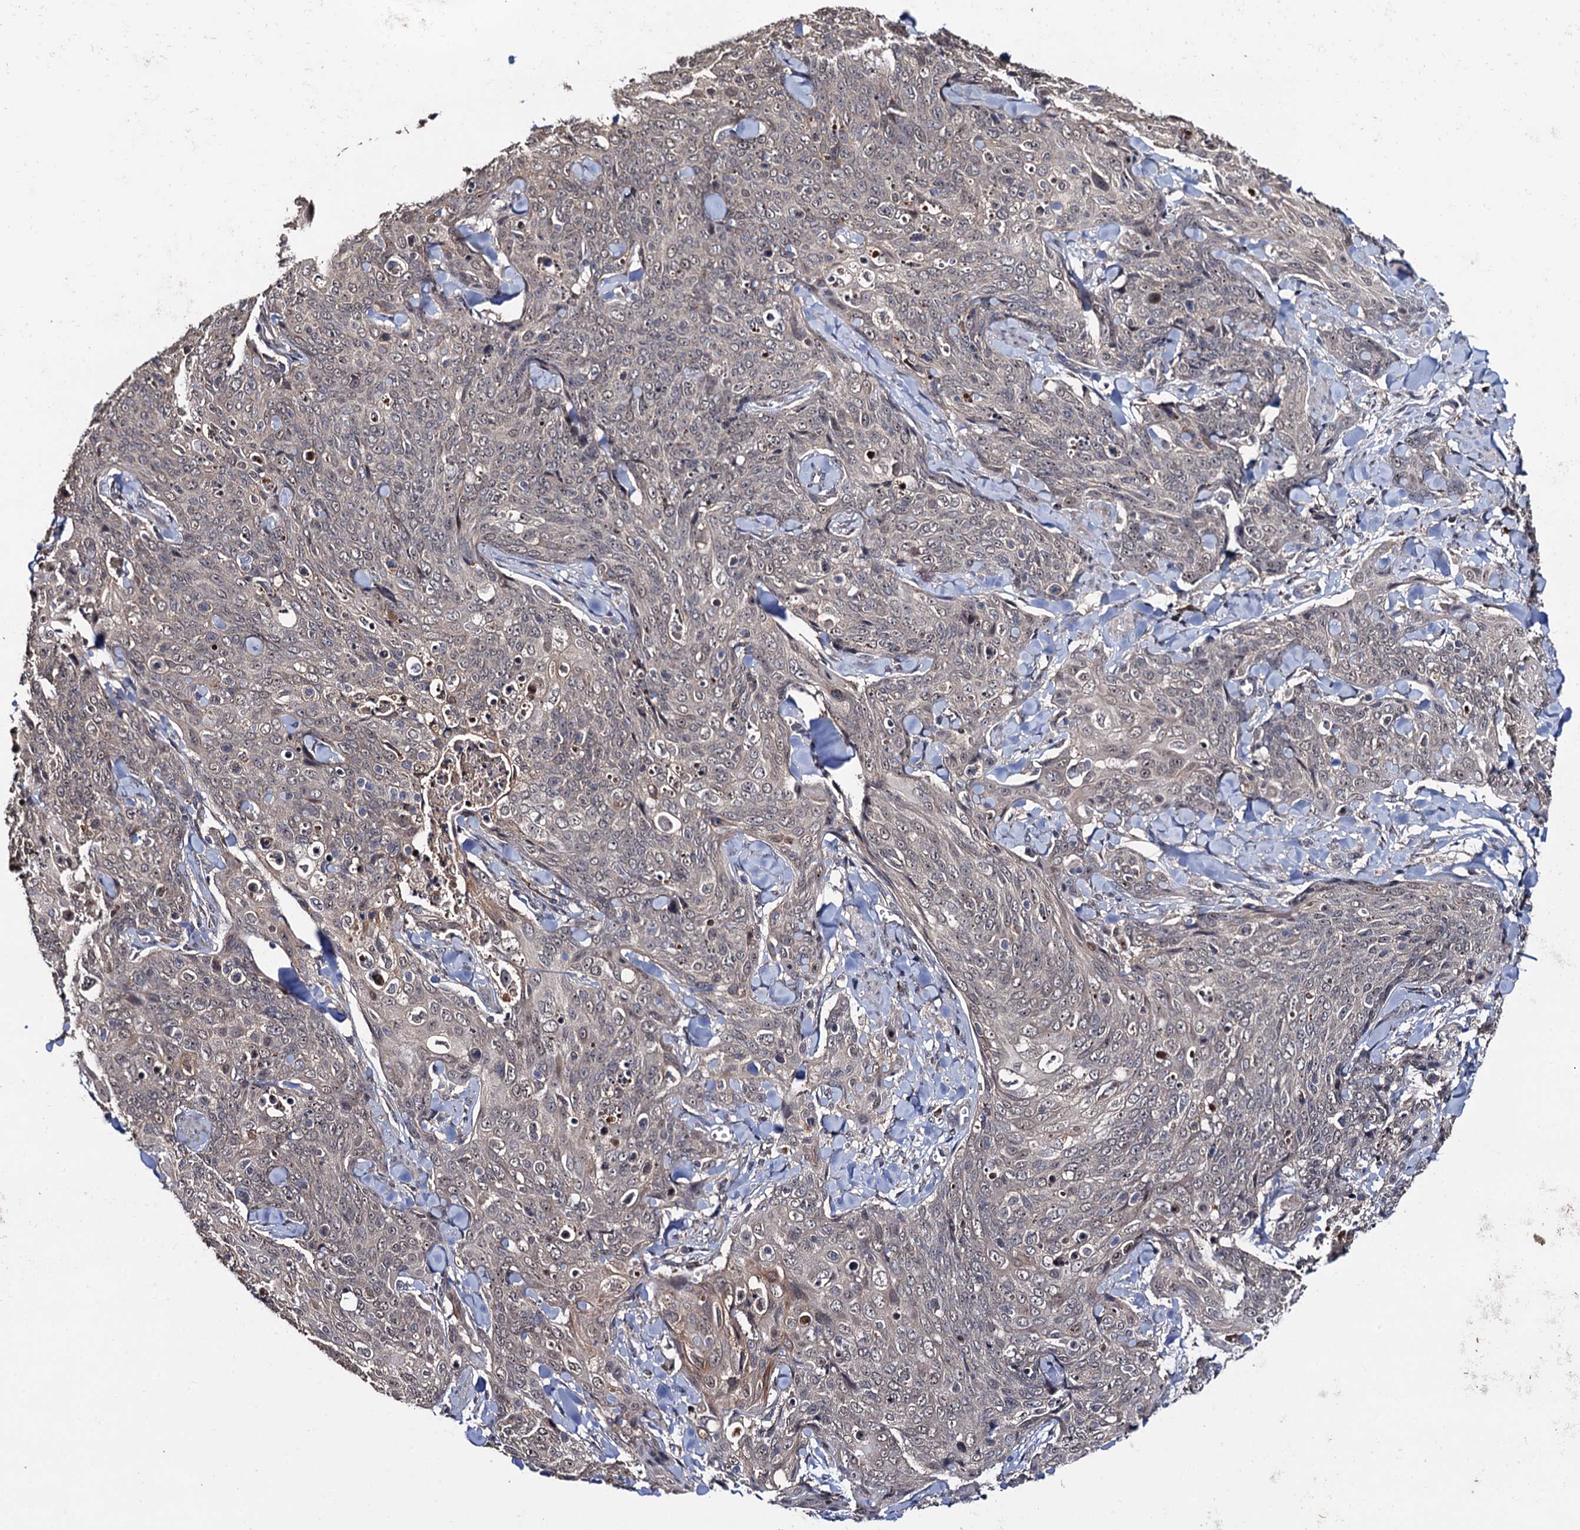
{"staining": {"intensity": "weak", "quantity": "<25%", "location": "nuclear"}, "tissue": "skin cancer", "cell_type": "Tumor cells", "image_type": "cancer", "snomed": [{"axis": "morphology", "description": "Squamous cell carcinoma, NOS"}, {"axis": "topography", "description": "Skin"}, {"axis": "topography", "description": "Vulva"}], "caption": "Immunohistochemistry (IHC) histopathology image of neoplastic tissue: squamous cell carcinoma (skin) stained with DAB displays no significant protein positivity in tumor cells.", "gene": "LRRC63", "patient": {"sex": "female", "age": 85}}